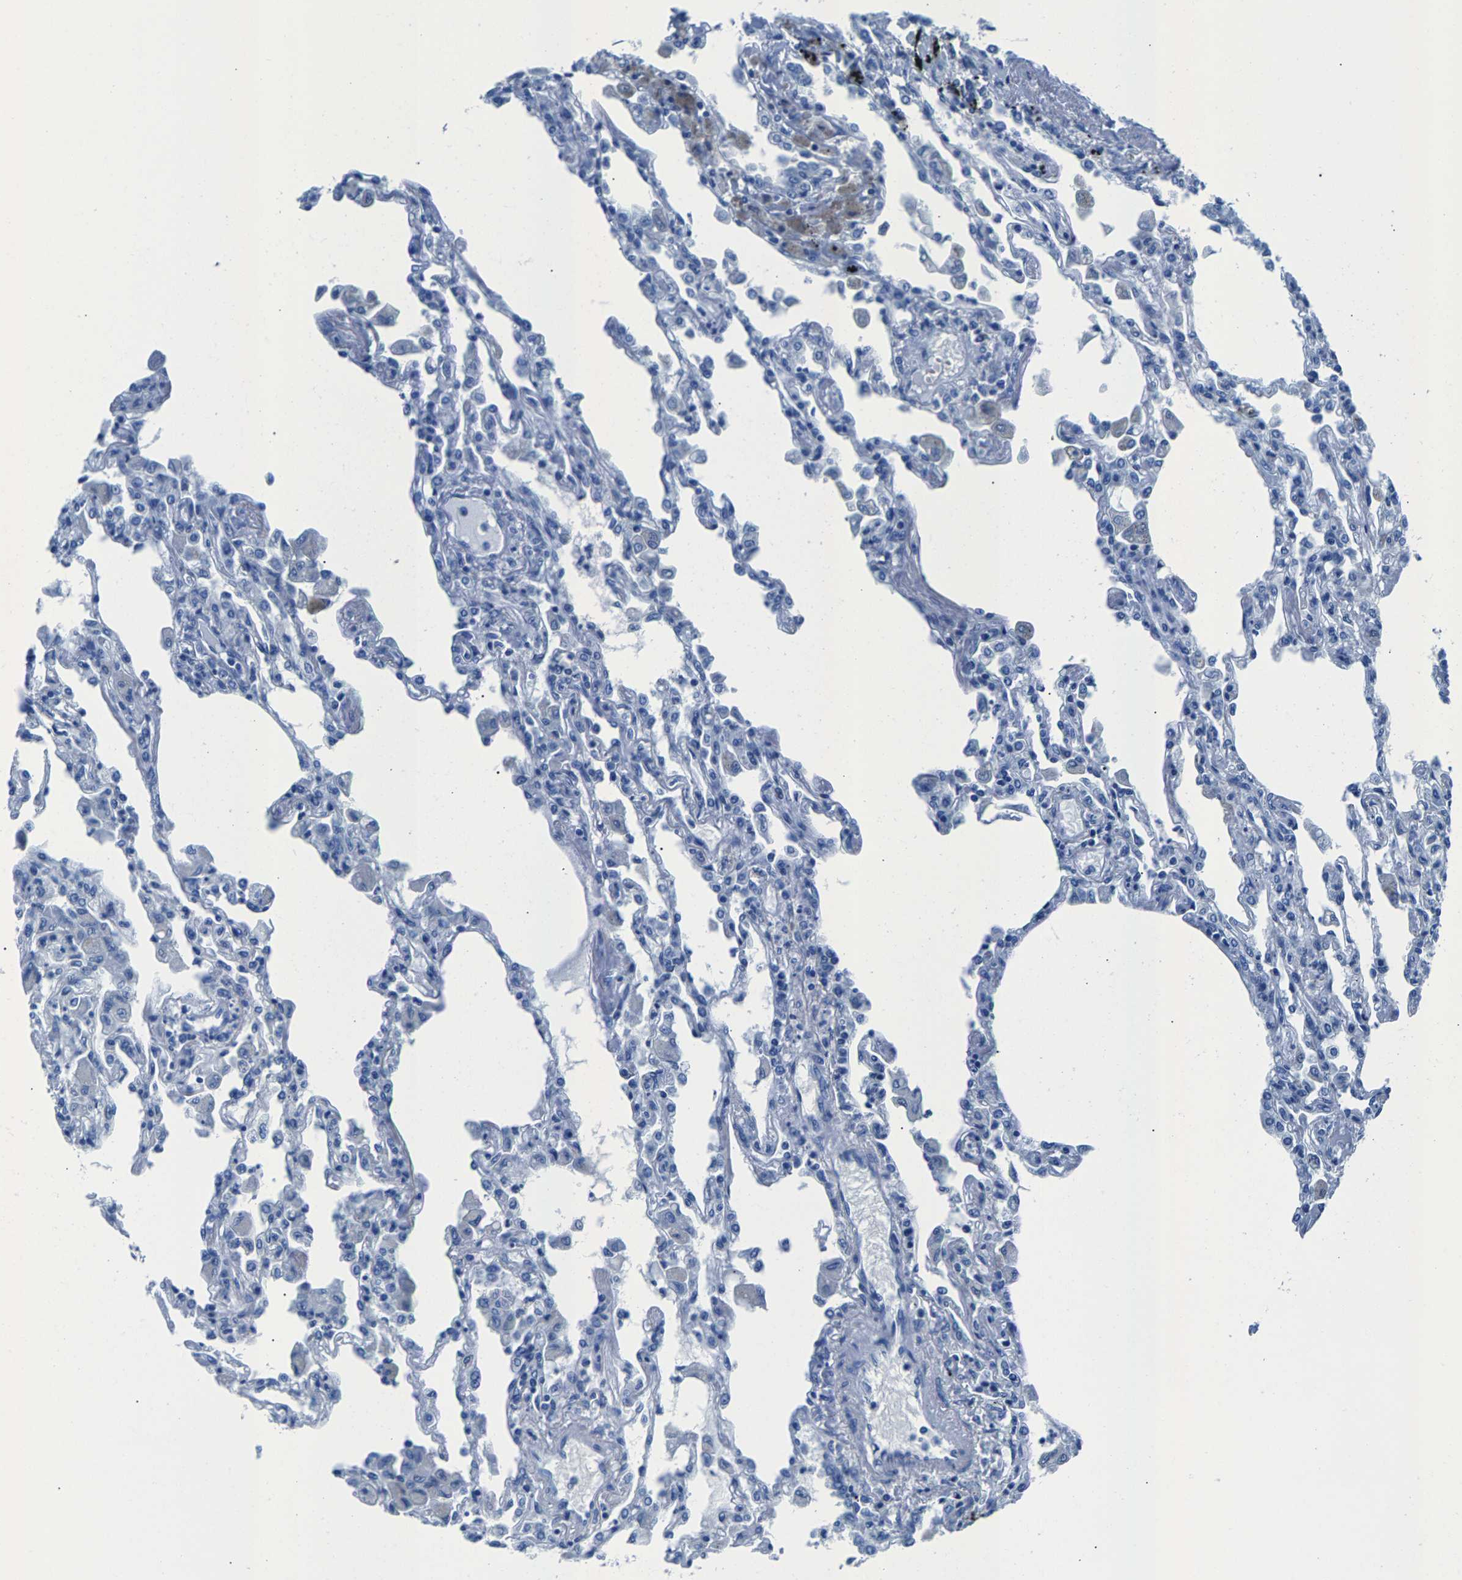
{"staining": {"intensity": "negative", "quantity": "none", "location": "none"}, "tissue": "lung", "cell_type": "Alveolar cells", "image_type": "normal", "snomed": [{"axis": "morphology", "description": "Normal tissue, NOS"}, {"axis": "topography", "description": "Bronchus"}, {"axis": "topography", "description": "Lung"}], "caption": "This is a image of immunohistochemistry (IHC) staining of unremarkable lung, which shows no staining in alveolar cells.", "gene": "CPS1", "patient": {"sex": "female", "age": 49}}